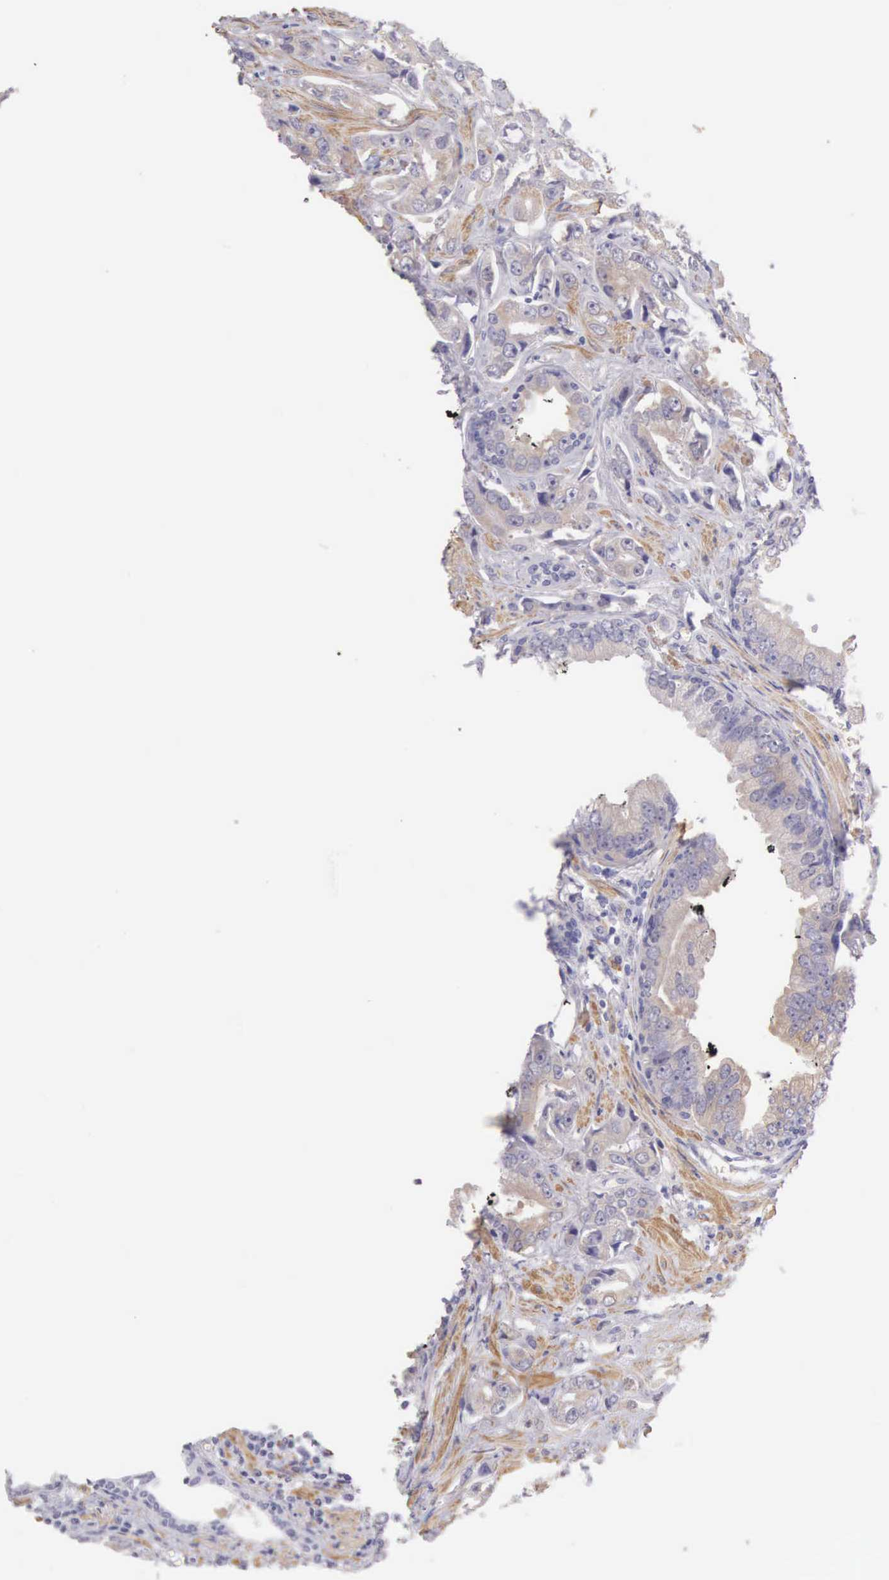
{"staining": {"intensity": "weak", "quantity": ">75%", "location": "cytoplasmic/membranous"}, "tissue": "prostate cancer", "cell_type": "Tumor cells", "image_type": "cancer", "snomed": [{"axis": "morphology", "description": "Adenocarcinoma, Low grade"}, {"axis": "topography", "description": "Prostate"}], "caption": "Immunohistochemical staining of human adenocarcinoma (low-grade) (prostate) displays low levels of weak cytoplasmic/membranous expression in about >75% of tumor cells.", "gene": "ARFGAP3", "patient": {"sex": "male", "age": 65}}